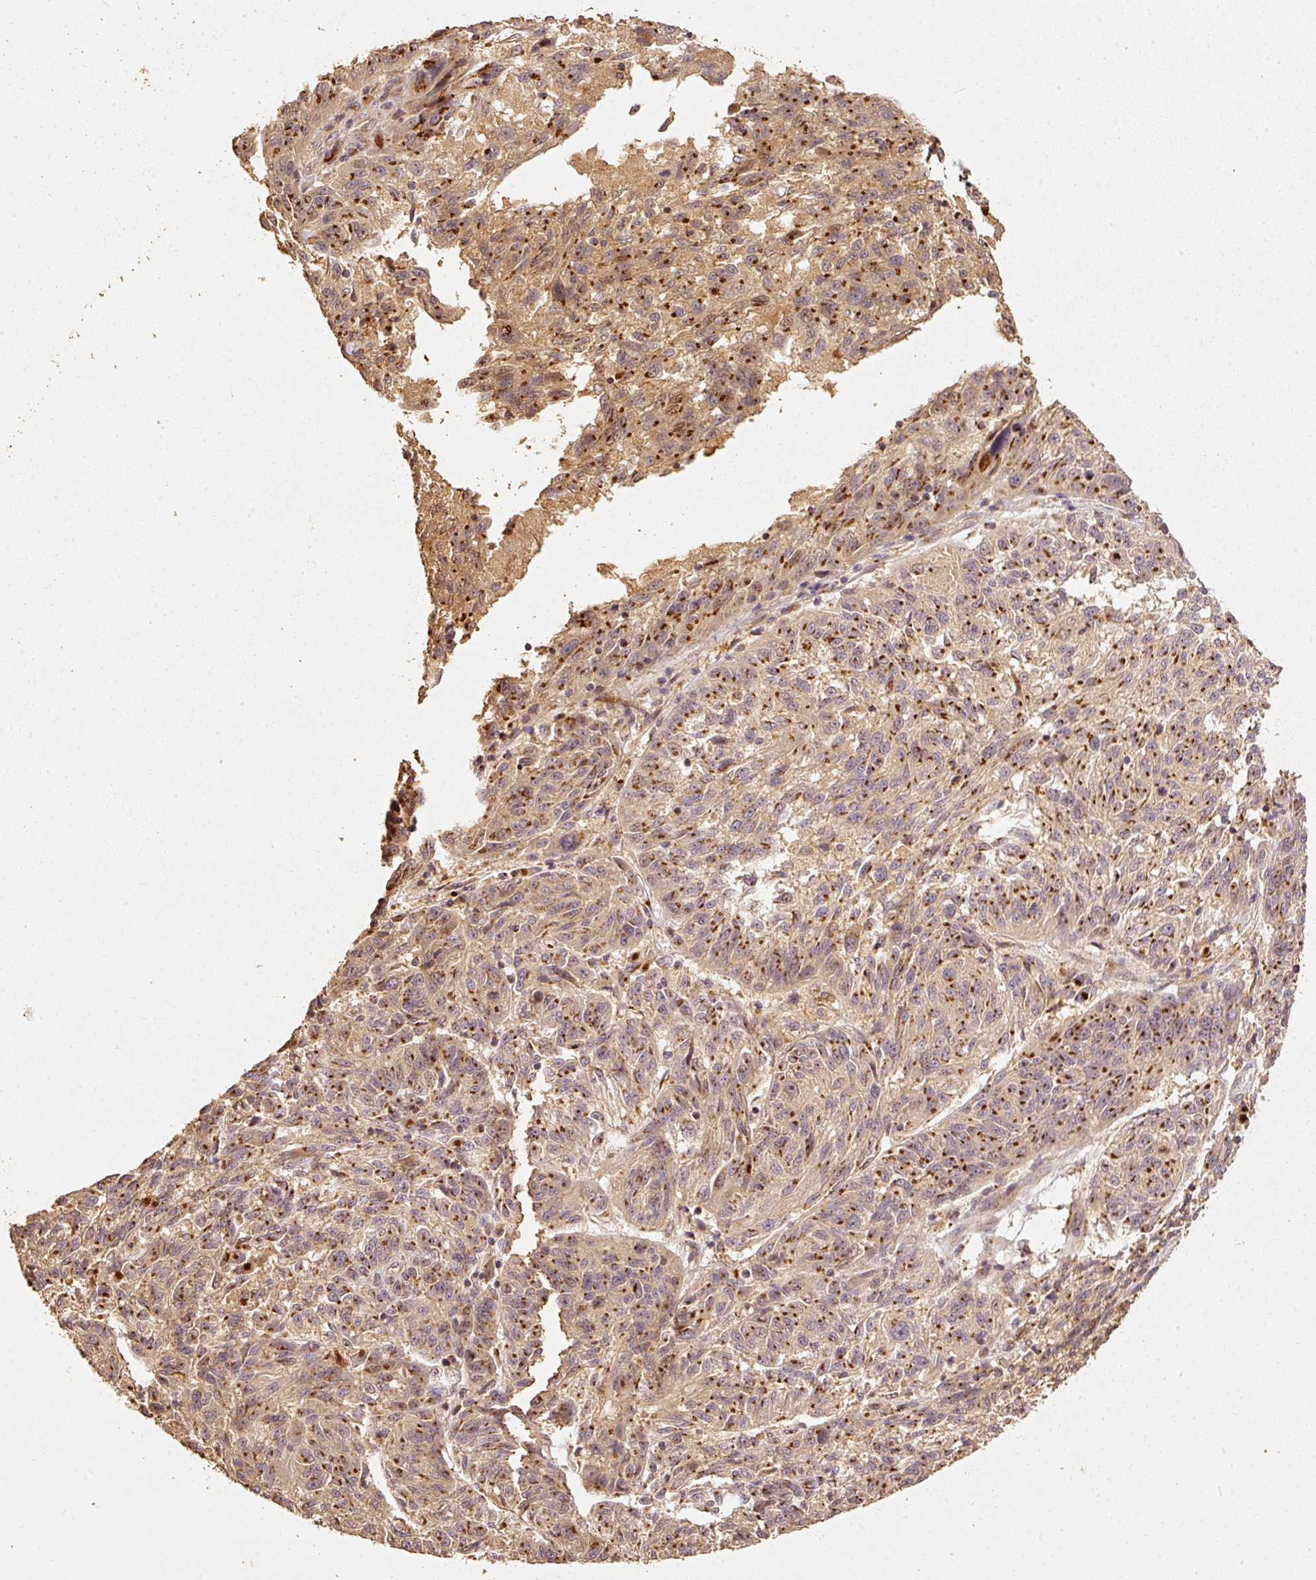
{"staining": {"intensity": "moderate", "quantity": ">75%", "location": "cytoplasmic/membranous"}, "tissue": "melanoma", "cell_type": "Tumor cells", "image_type": "cancer", "snomed": [{"axis": "morphology", "description": "Malignant melanoma, NOS"}, {"axis": "topography", "description": "Skin"}], "caption": "Immunohistochemistry (IHC) (DAB (3,3'-diaminobenzidine)) staining of human malignant melanoma demonstrates moderate cytoplasmic/membranous protein expression in approximately >75% of tumor cells.", "gene": "FUT8", "patient": {"sex": "male", "age": 53}}